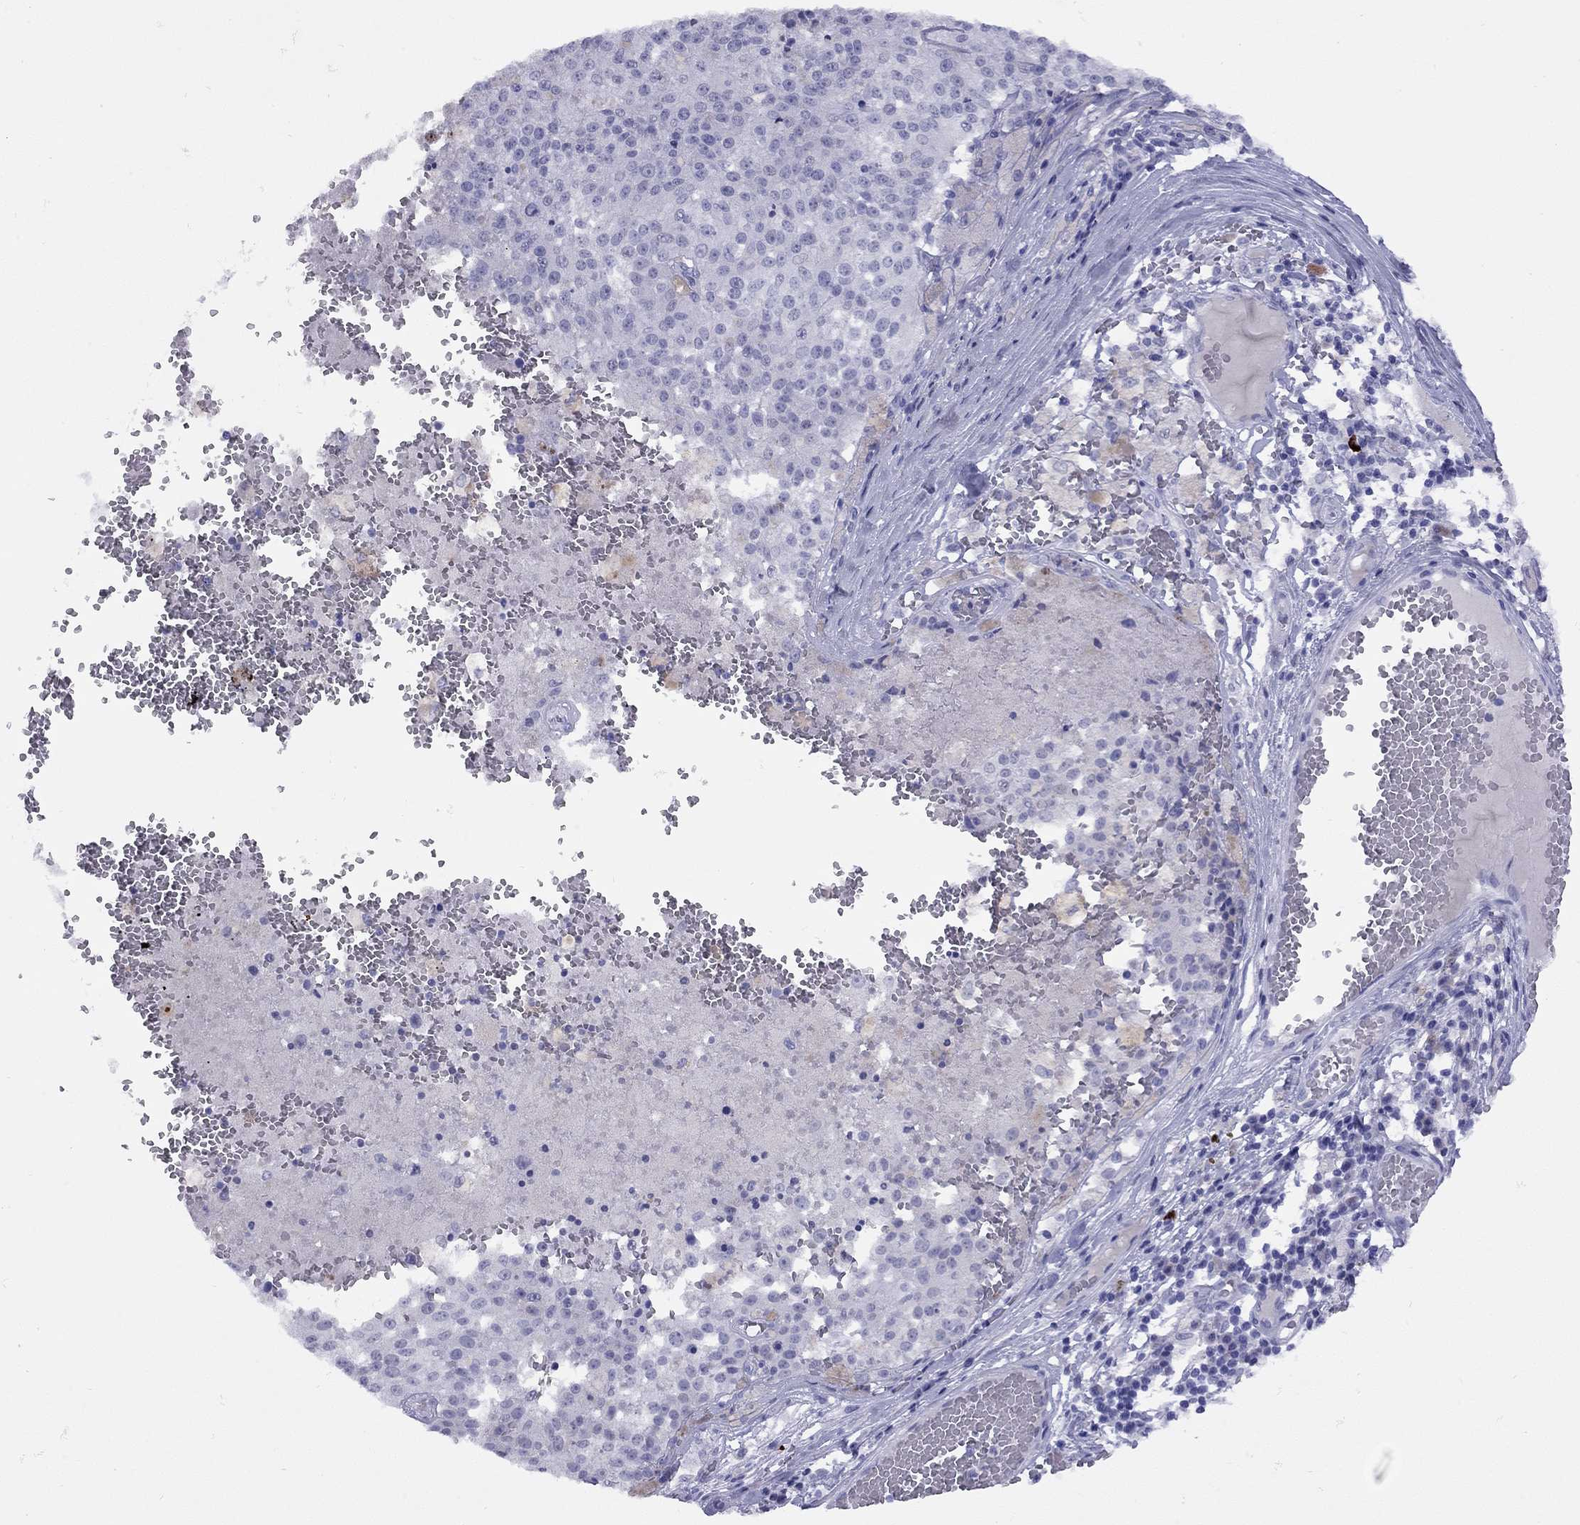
{"staining": {"intensity": "negative", "quantity": "none", "location": "none"}, "tissue": "melanoma", "cell_type": "Tumor cells", "image_type": "cancer", "snomed": [{"axis": "morphology", "description": "Malignant melanoma, Metastatic site"}, {"axis": "topography", "description": "Lymph node"}], "caption": "The micrograph exhibits no staining of tumor cells in melanoma.", "gene": "GRIA2", "patient": {"sex": "female", "age": 64}}